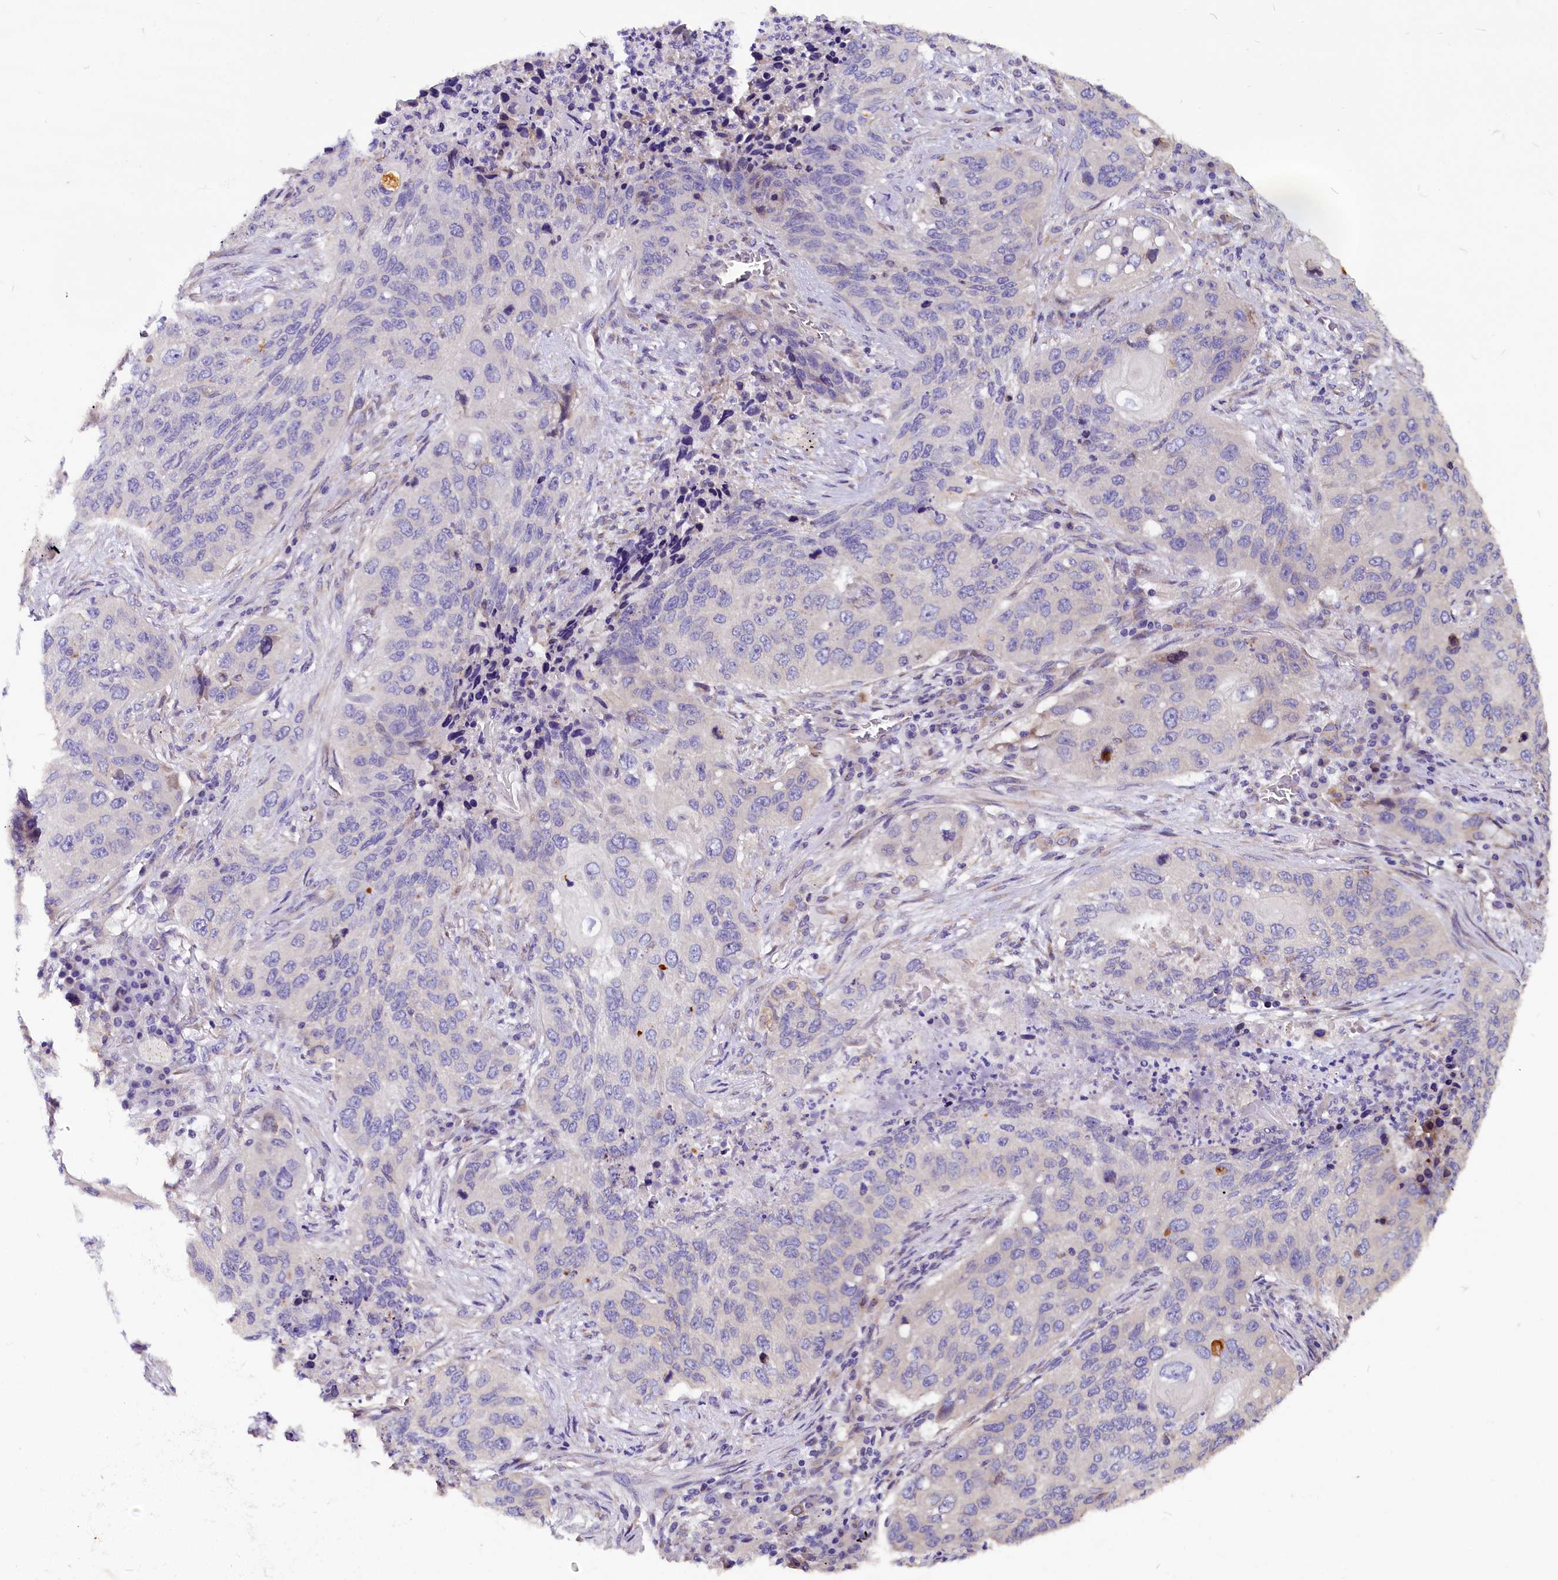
{"staining": {"intensity": "negative", "quantity": "none", "location": "none"}, "tissue": "lung cancer", "cell_type": "Tumor cells", "image_type": "cancer", "snomed": [{"axis": "morphology", "description": "Squamous cell carcinoma, NOS"}, {"axis": "topography", "description": "Lung"}], "caption": "This is an immunohistochemistry (IHC) image of human lung cancer. There is no positivity in tumor cells.", "gene": "CEP170", "patient": {"sex": "female", "age": 63}}